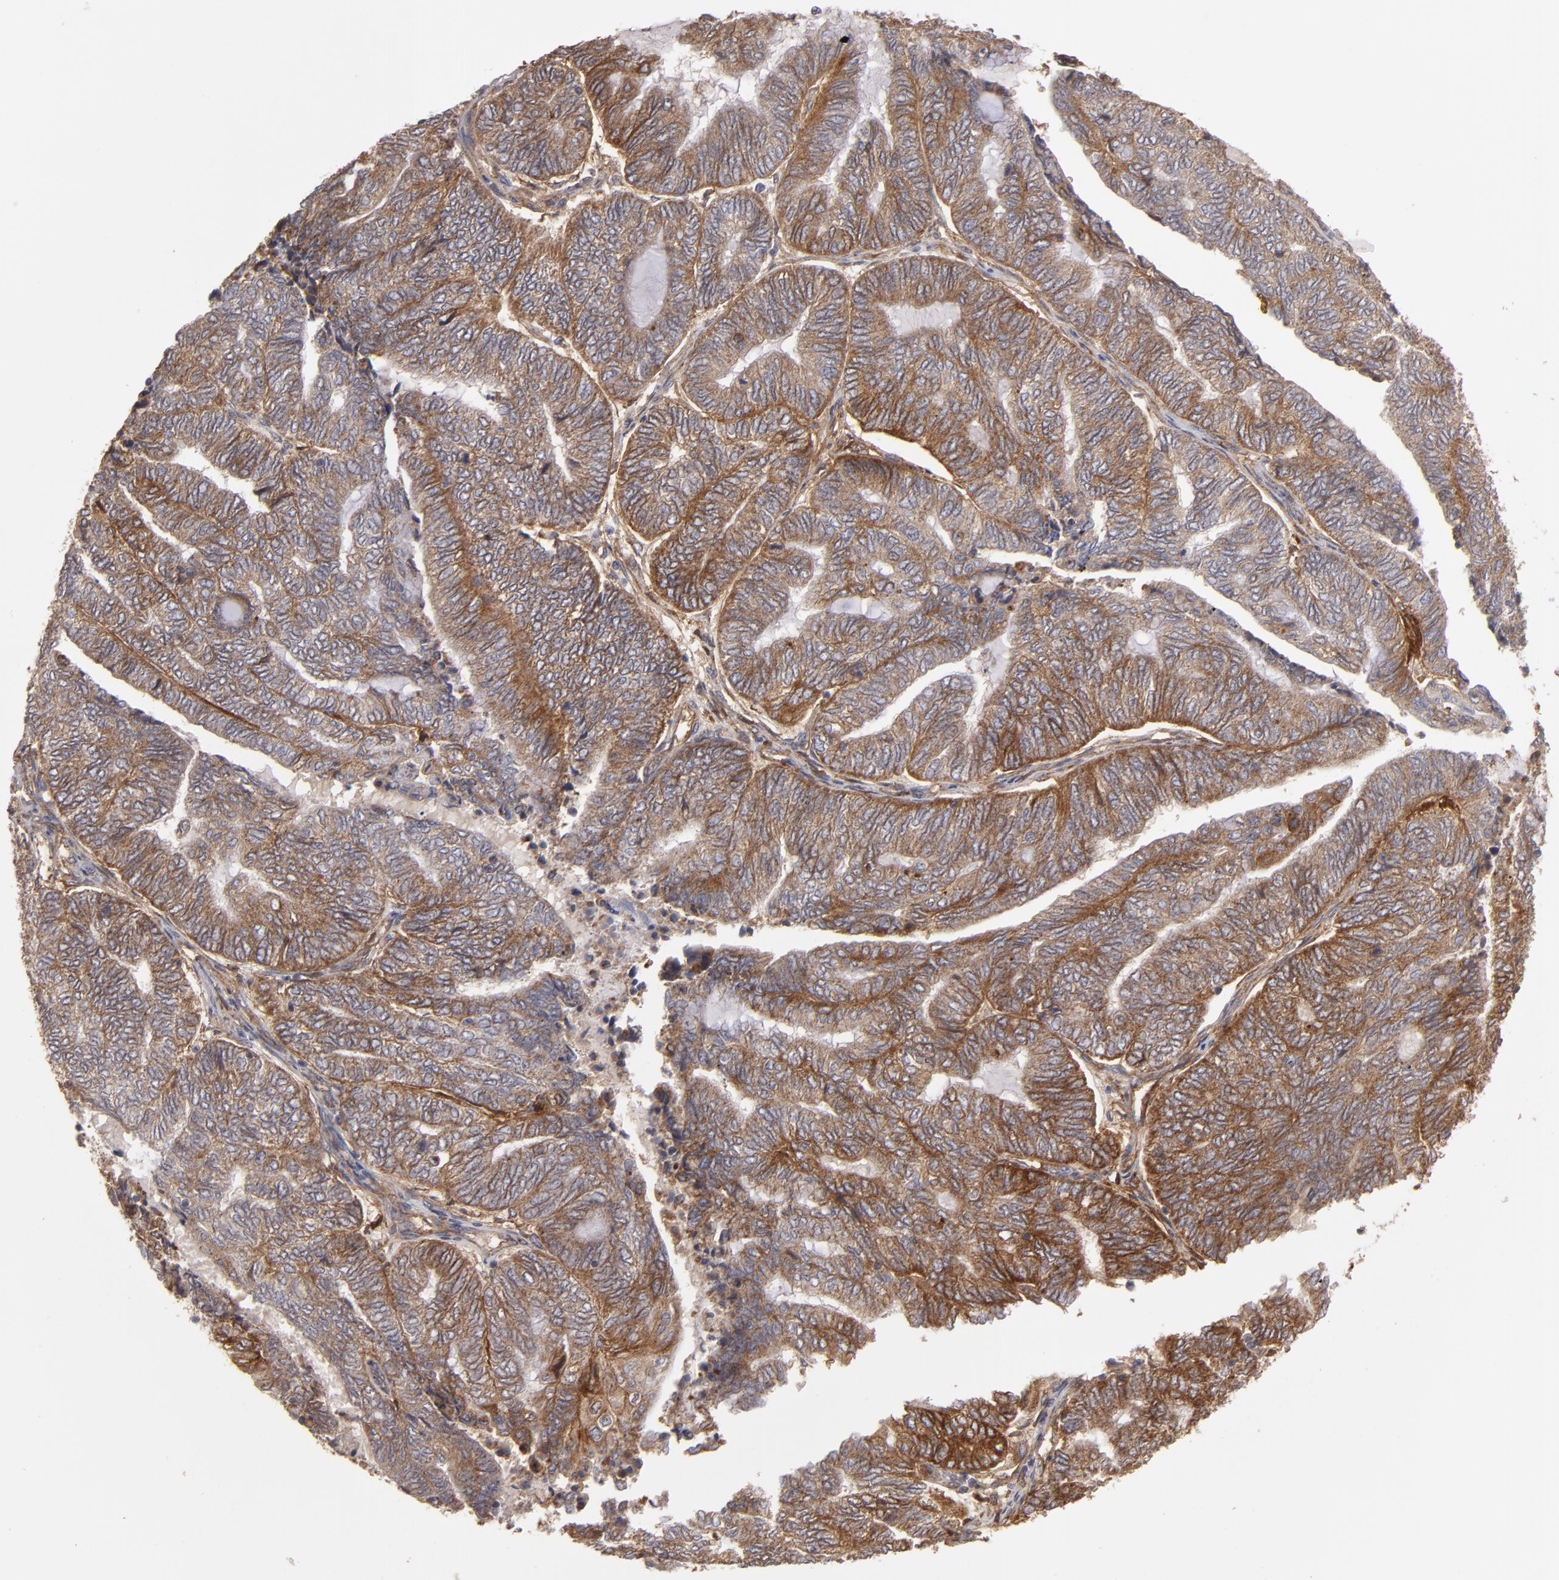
{"staining": {"intensity": "moderate", "quantity": ">75%", "location": "cytoplasmic/membranous"}, "tissue": "endometrial cancer", "cell_type": "Tumor cells", "image_type": "cancer", "snomed": [{"axis": "morphology", "description": "Adenocarcinoma, NOS"}, {"axis": "topography", "description": "Uterus"}, {"axis": "topography", "description": "Endometrium"}], "caption": "This is an image of immunohistochemistry staining of endometrial cancer, which shows moderate positivity in the cytoplasmic/membranous of tumor cells.", "gene": "ITGB5", "patient": {"sex": "female", "age": 70}}